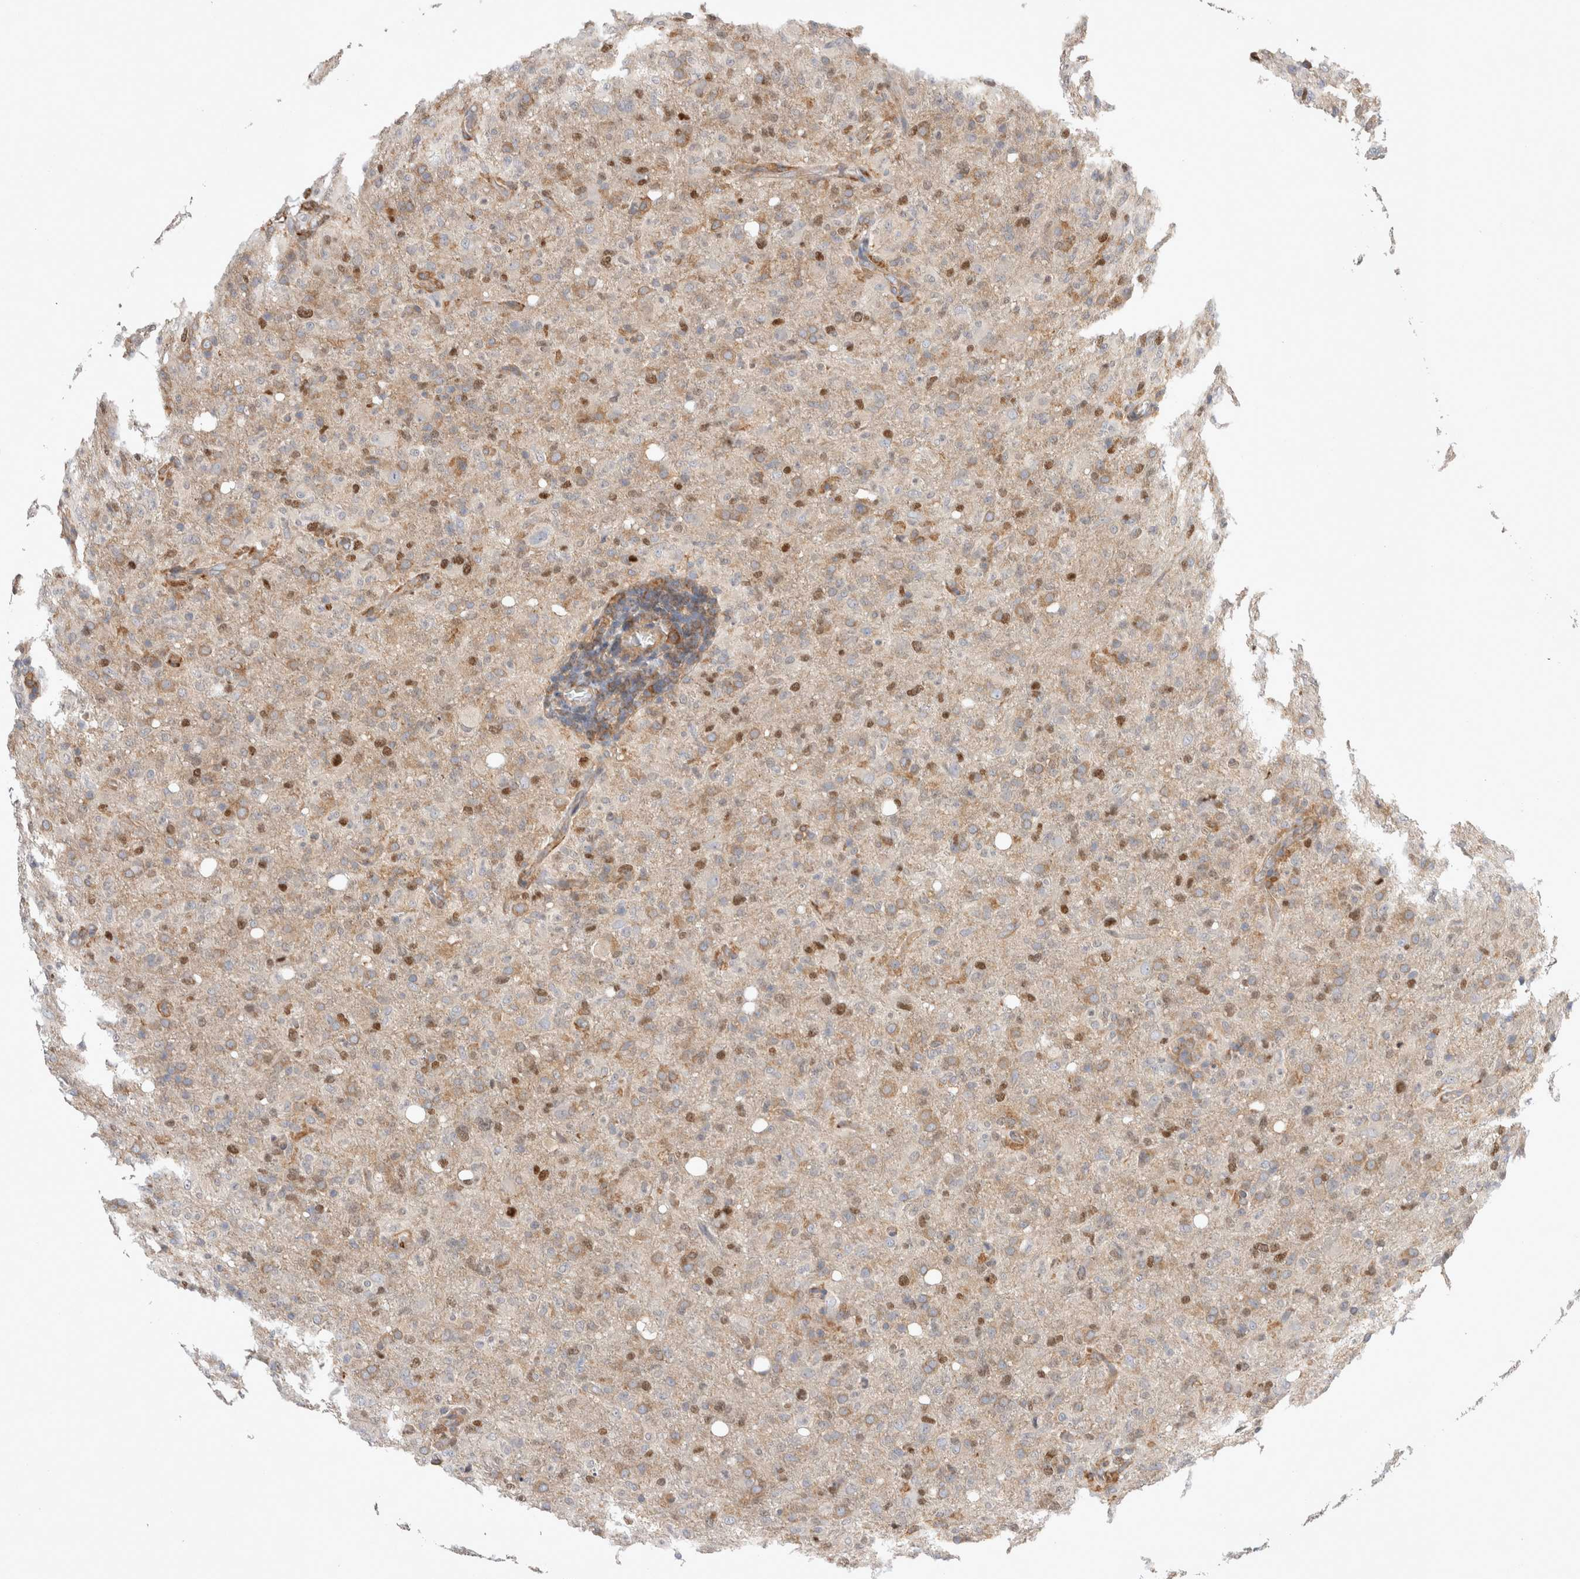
{"staining": {"intensity": "moderate", "quantity": "25%-75%", "location": "cytoplasmic/membranous,nuclear"}, "tissue": "glioma", "cell_type": "Tumor cells", "image_type": "cancer", "snomed": [{"axis": "morphology", "description": "Glioma, malignant, High grade"}, {"axis": "topography", "description": "Brain"}], "caption": "About 25%-75% of tumor cells in glioma exhibit moderate cytoplasmic/membranous and nuclear protein positivity as visualized by brown immunohistochemical staining.", "gene": "CDCA7L", "patient": {"sex": "female", "age": 57}}